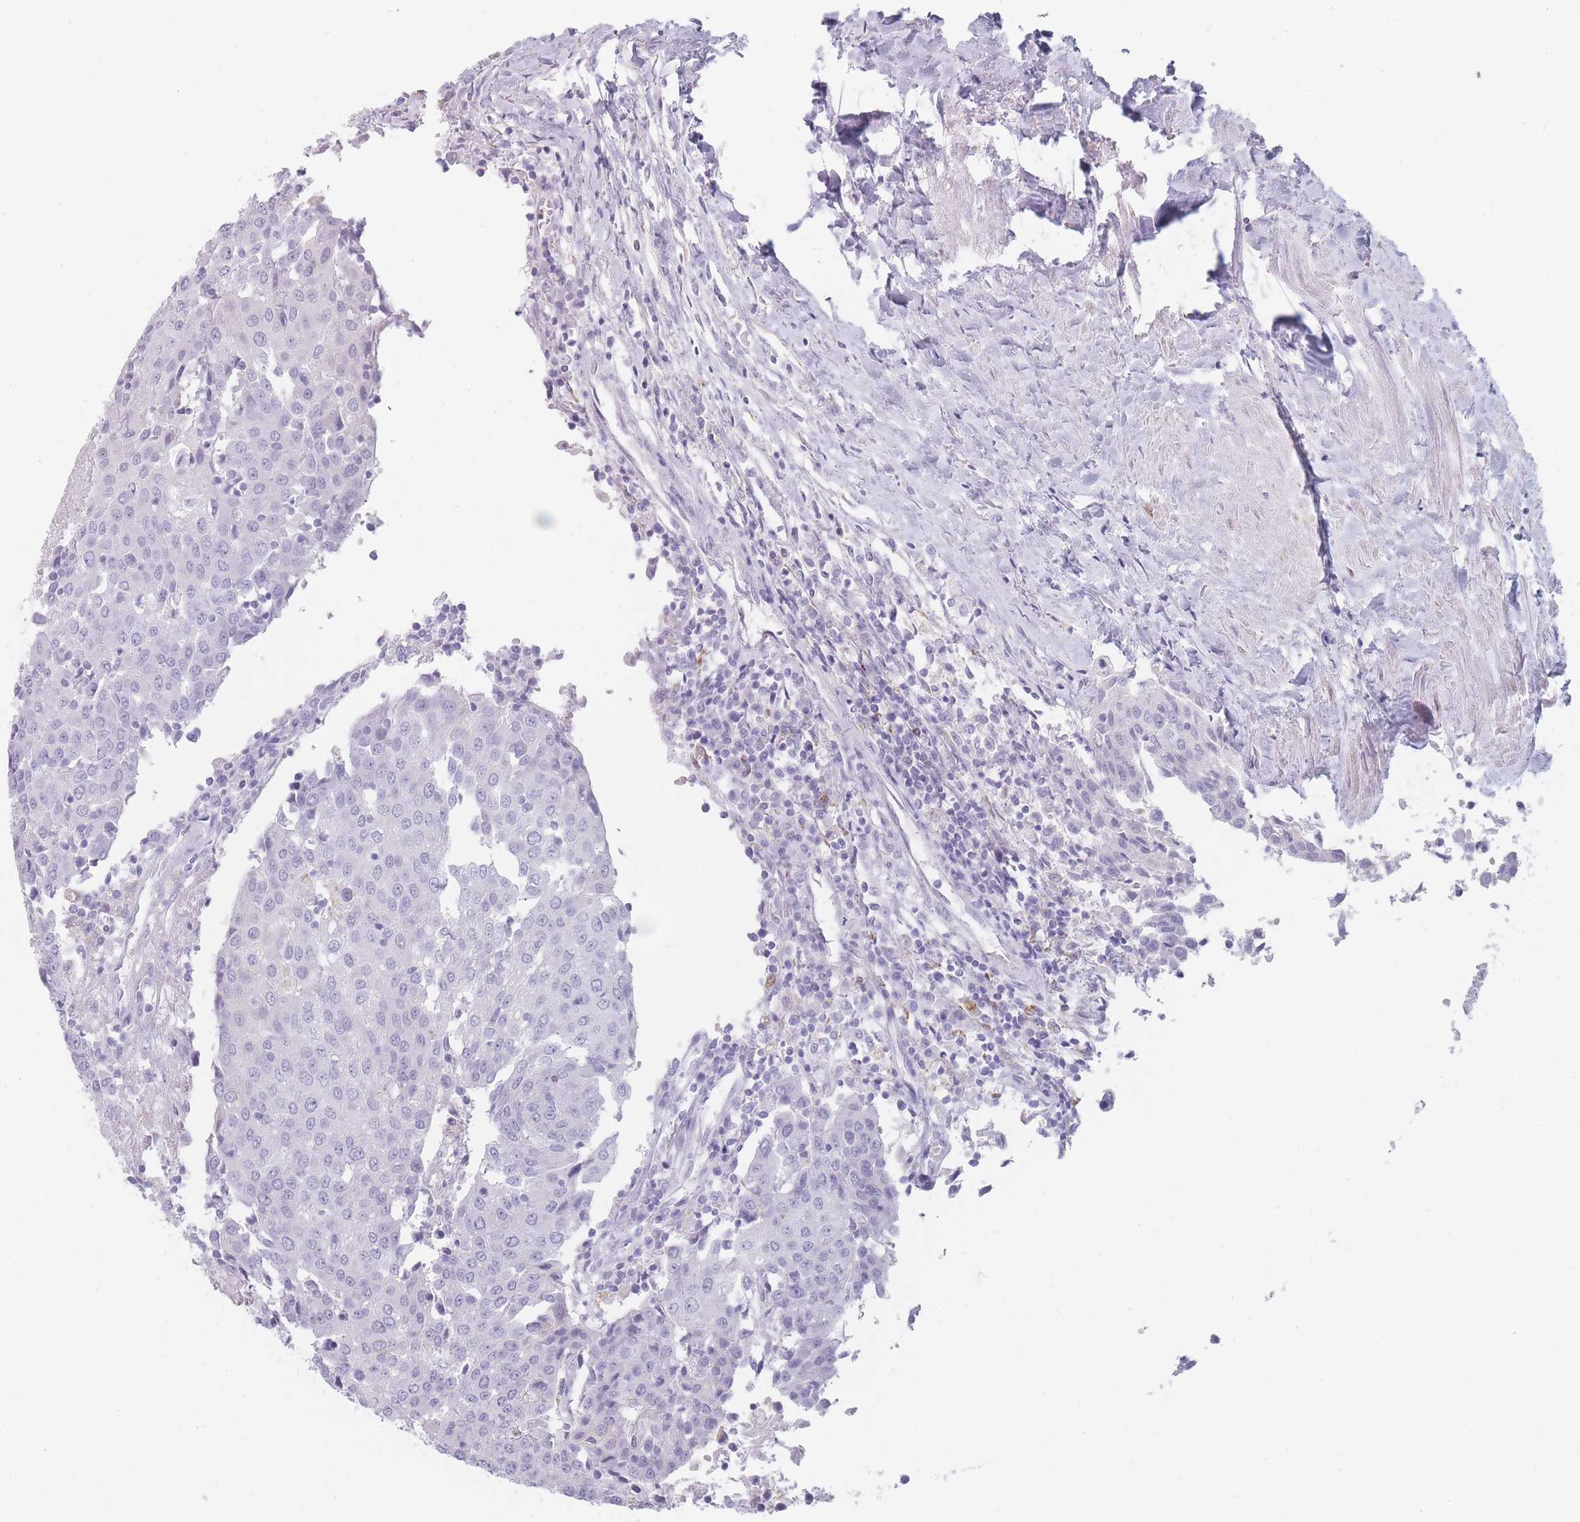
{"staining": {"intensity": "negative", "quantity": "none", "location": "none"}, "tissue": "urothelial cancer", "cell_type": "Tumor cells", "image_type": "cancer", "snomed": [{"axis": "morphology", "description": "Urothelial carcinoma, High grade"}, {"axis": "topography", "description": "Urinary bladder"}], "caption": "Immunohistochemistry of high-grade urothelial carcinoma shows no expression in tumor cells.", "gene": "GPR12", "patient": {"sex": "female", "age": 85}}